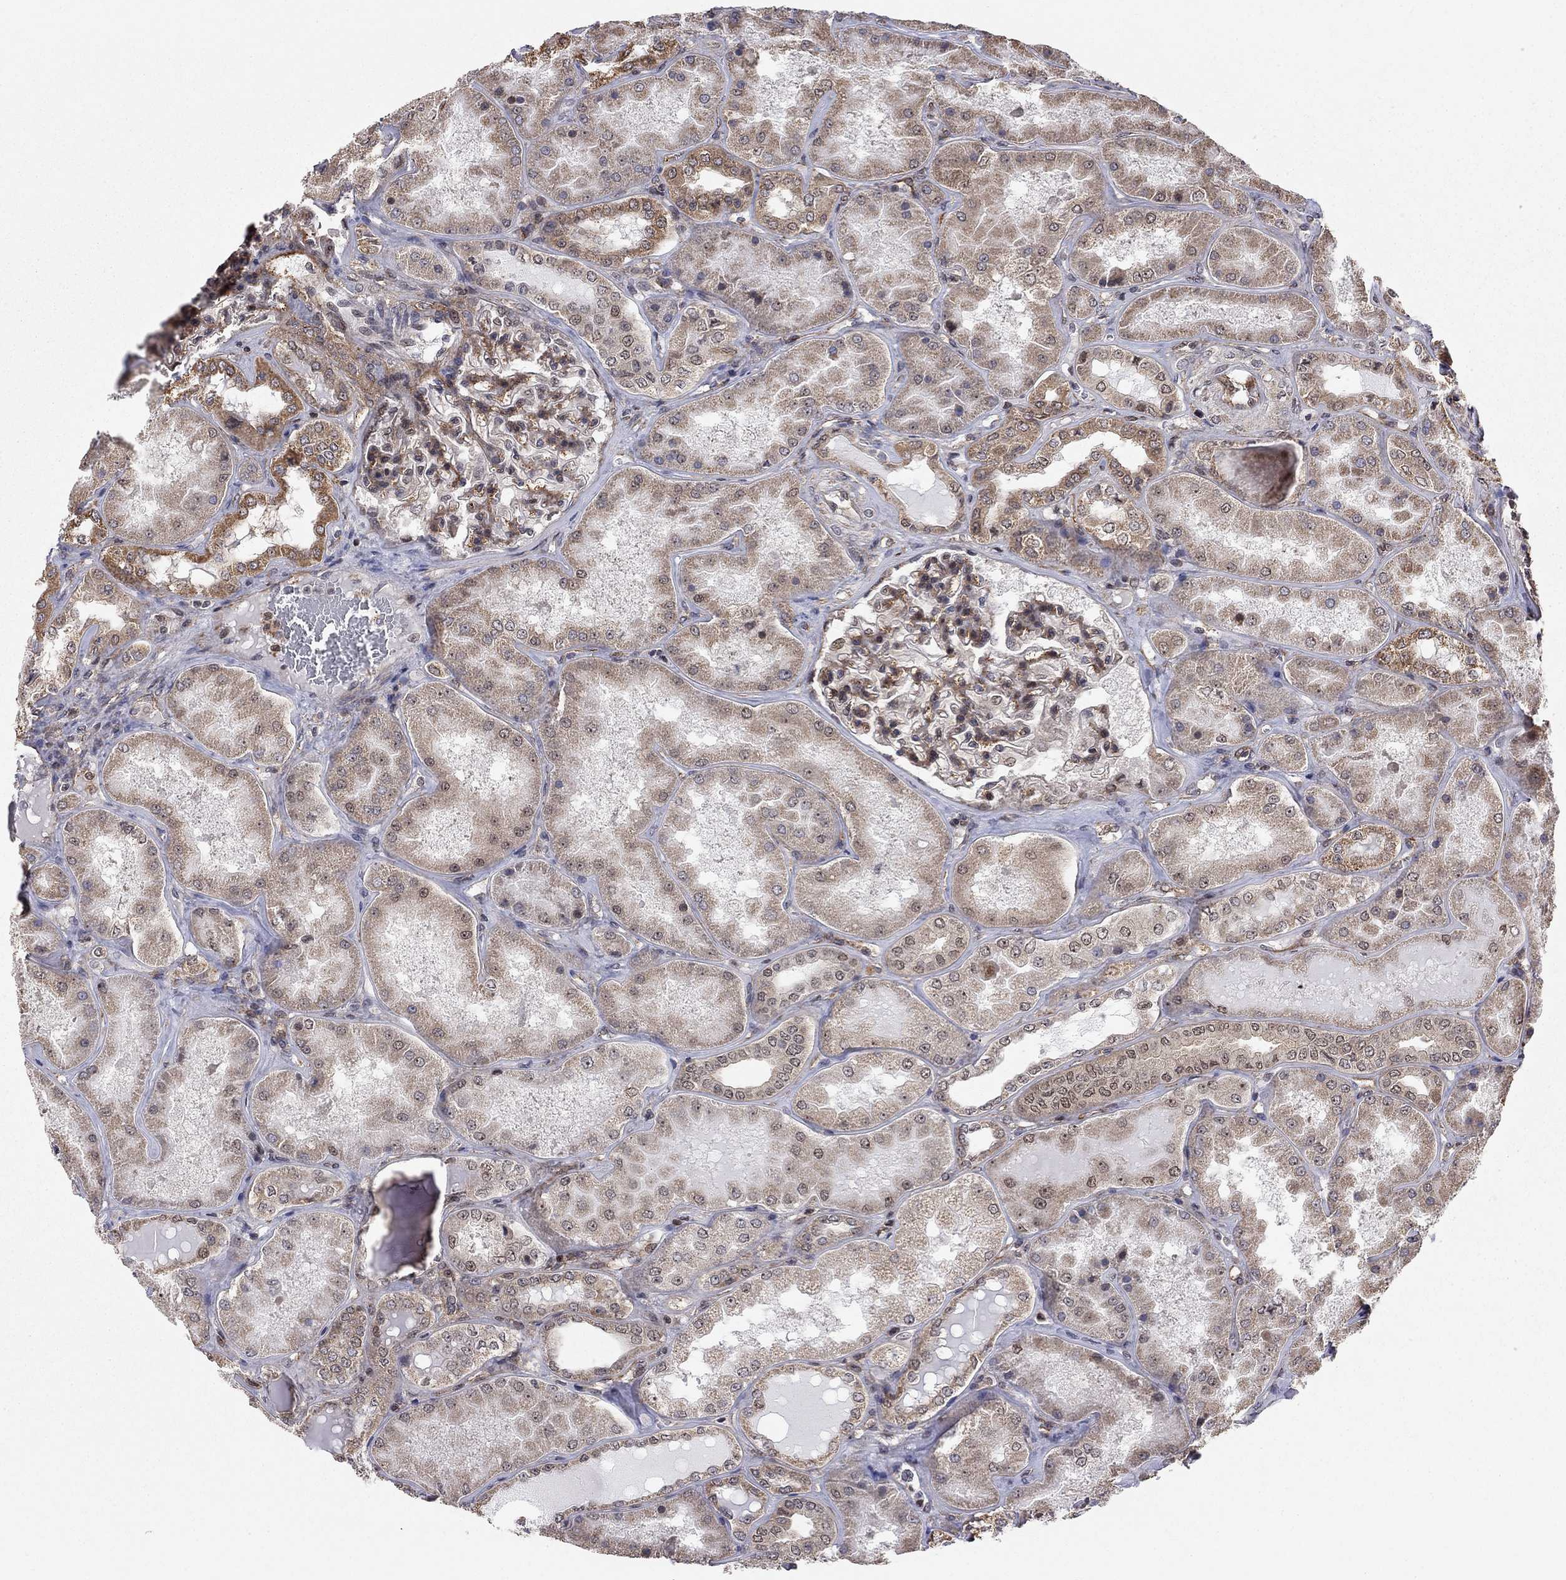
{"staining": {"intensity": "moderate", "quantity": "<25%", "location": "nuclear"}, "tissue": "kidney", "cell_type": "Cells in glomeruli", "image_type": "normal", "snomed": [{"axis": "morphology", "description": "Normal tissue, NOS"}, {"axis": "topography", "description": "Kidney"}], "caption": "Immunohistochemical staining of benign kidney reveals <25% levels of moderate nuclear protein staining in approximately <25% of cells in glomeruli.", "gene": "TDP1", "patient": {"sex": "female", "age": 56}}